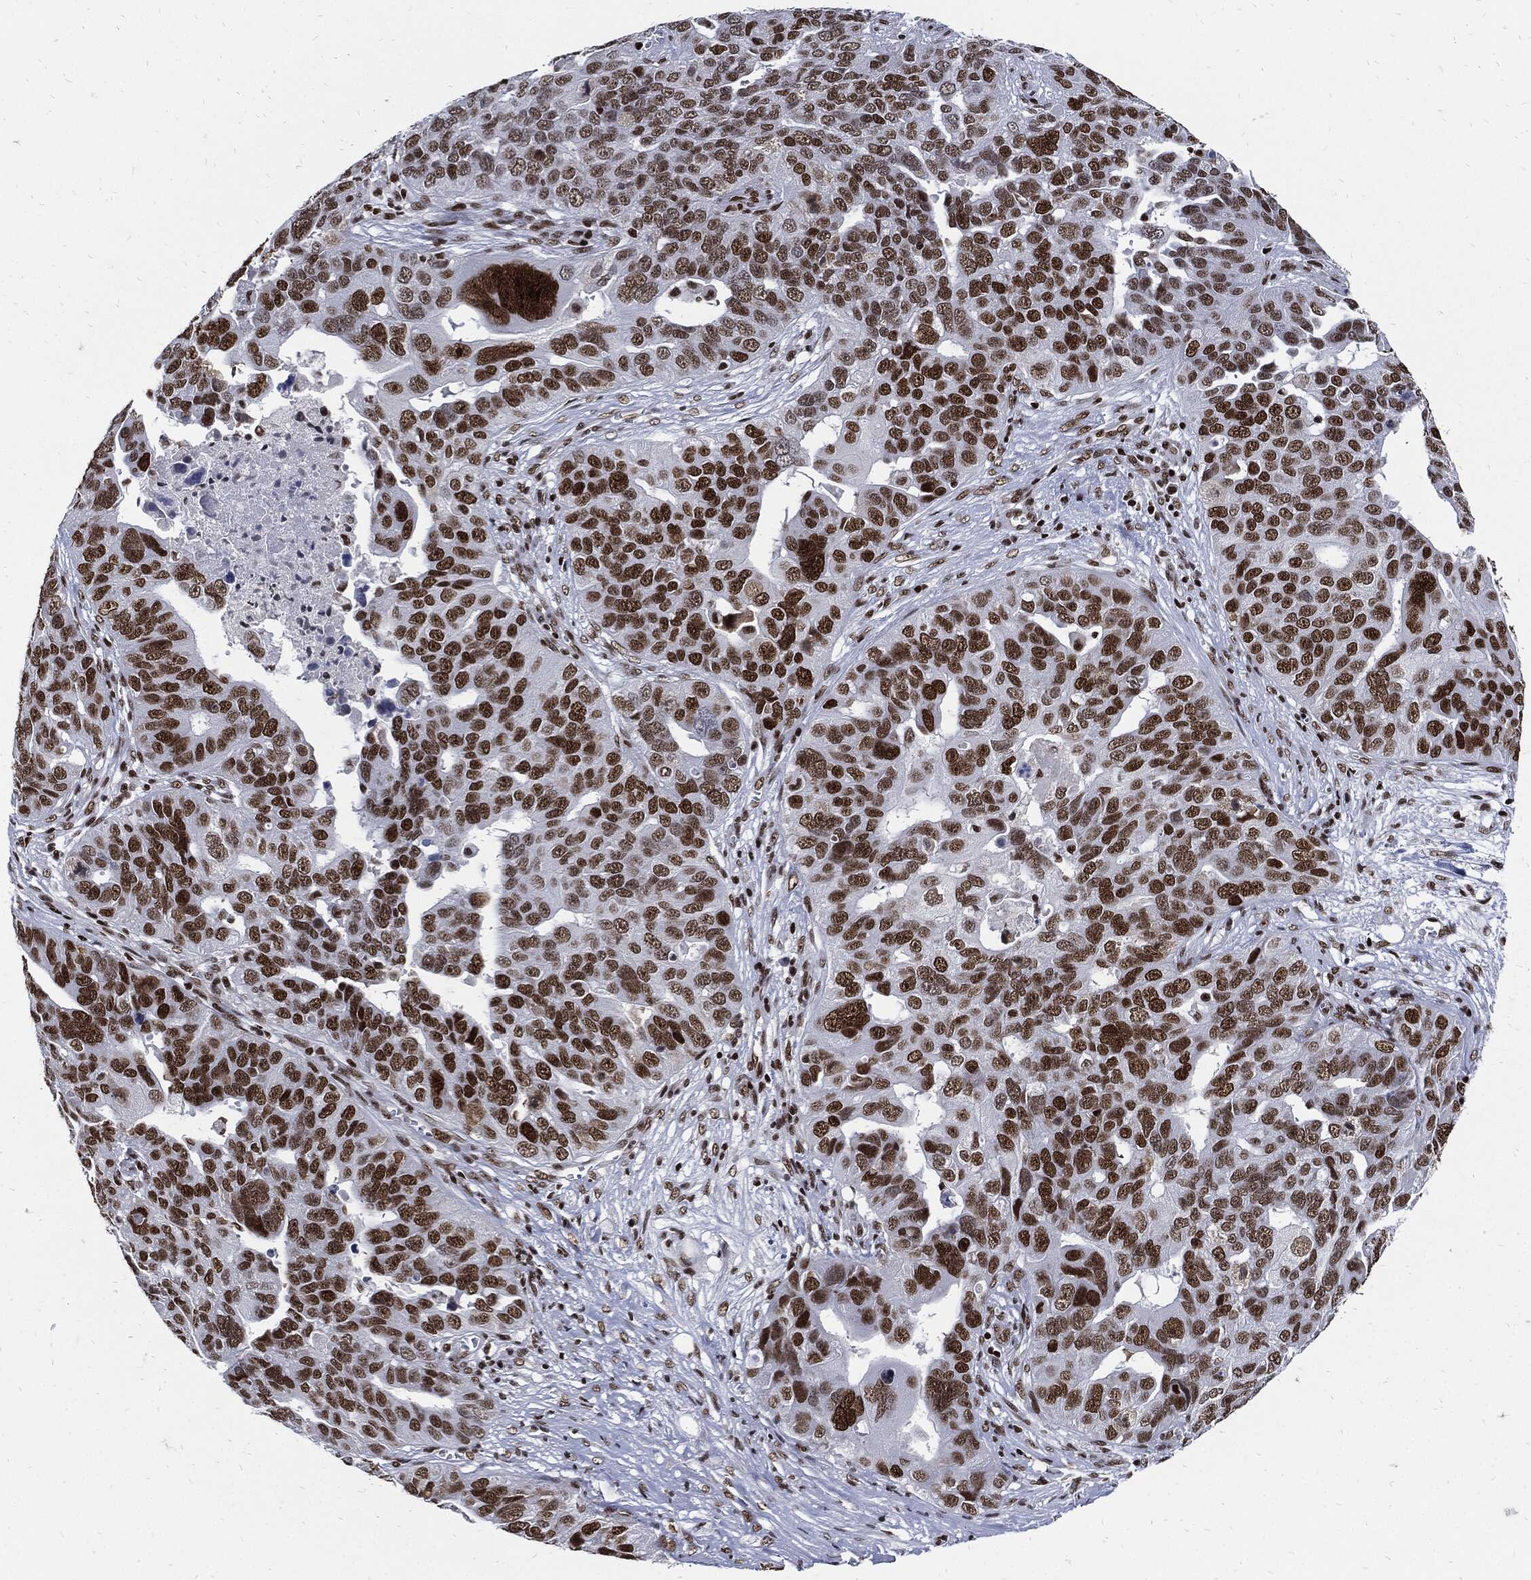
{"staining": {"intensity": "strong", "quantity": "25%-75%", "location": "nuclear"}, "tissue": "ovarian cancer", "cell_type": "Tumor cells", "image_type": "cancer", "snomed": [{"axis": "morphology", "description": "Carcinoma, endometroid"}, {"axis": "topography", "description": "Soft tissue"}, {"axis": "topography", "description": "Ovary"}], "caption": "Human endometroid carcinoma (ovarian) stained with a protein marker displays strong staining in tumor cells.", "gene": "TERF2", "patient": {"sex": "female", "age": 52}}